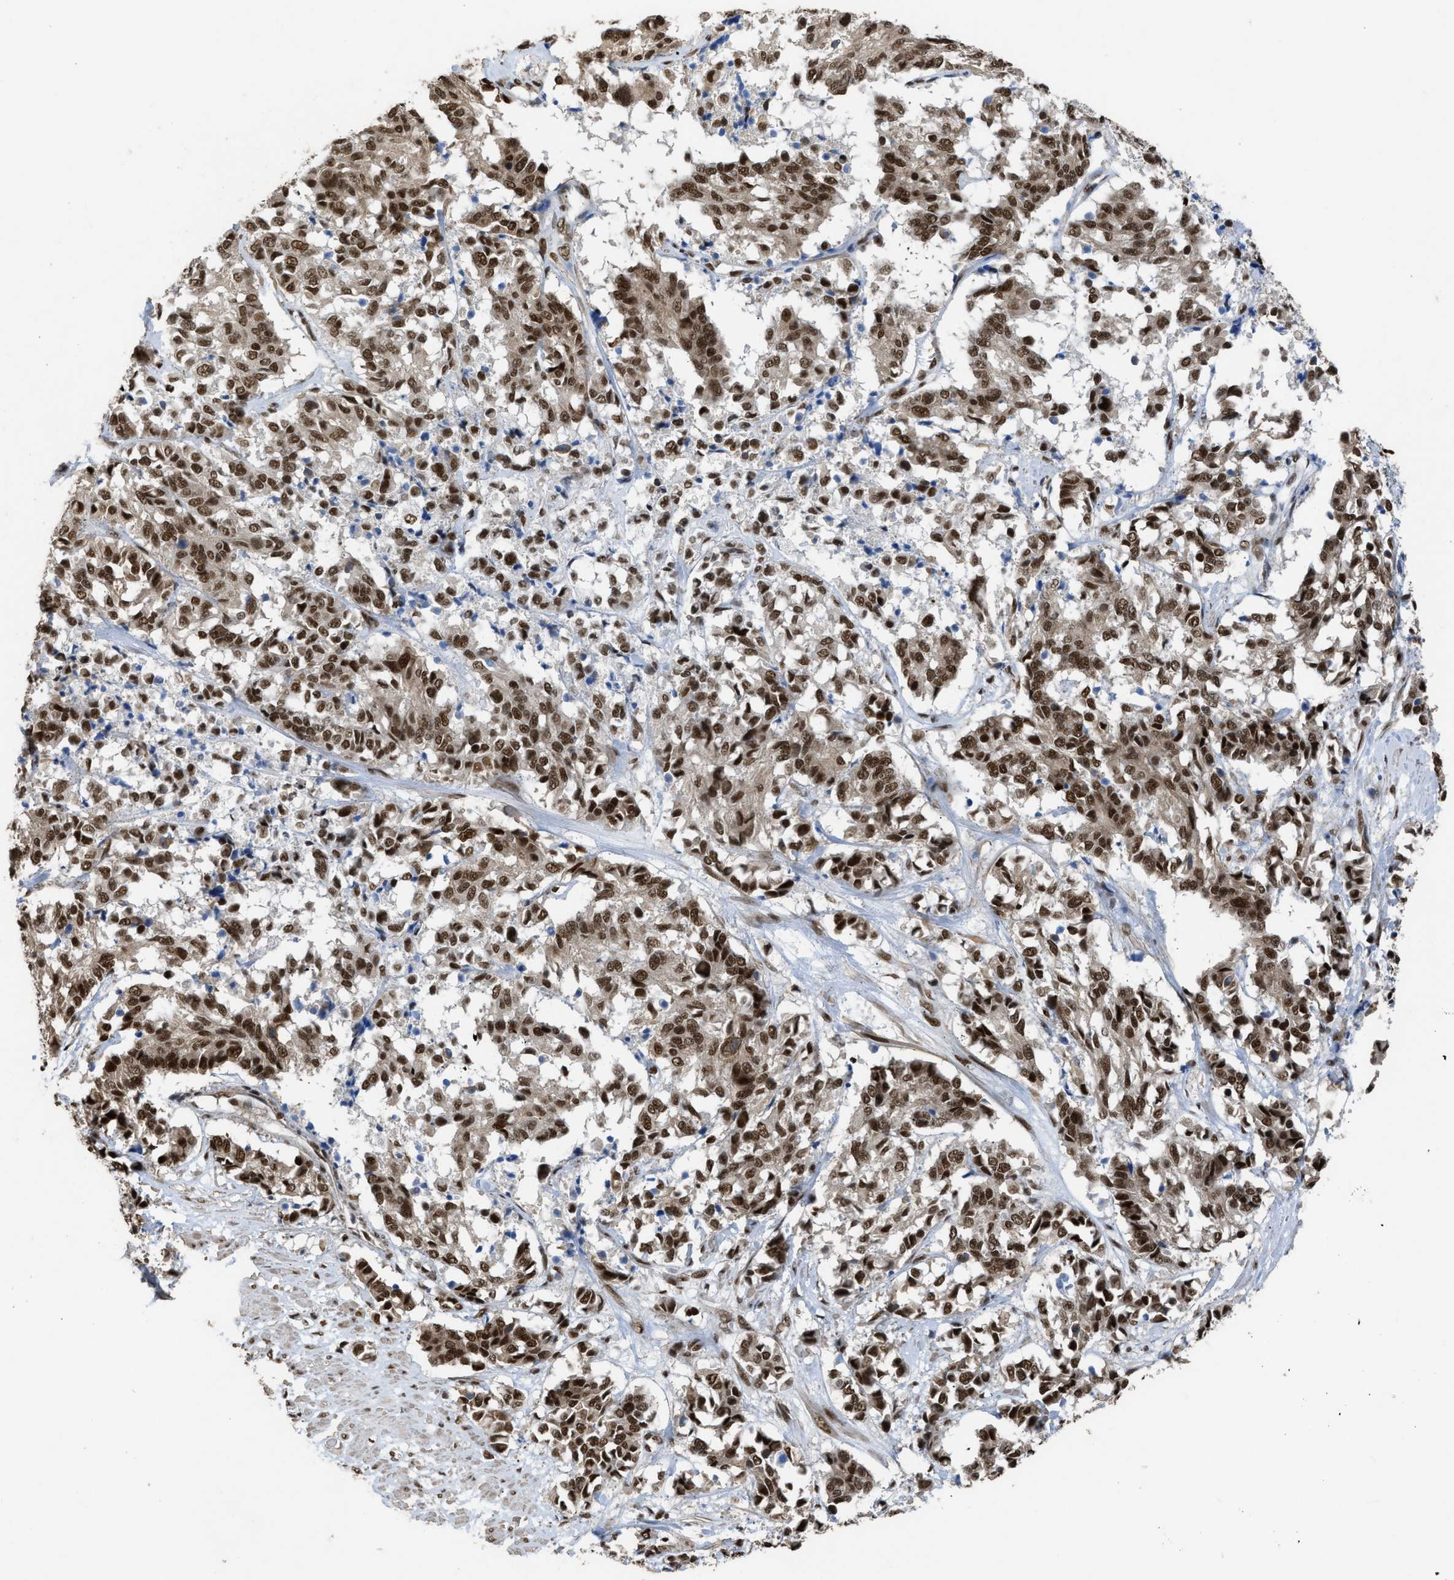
{"staining": {"intensity": "strong", "quantity": ">75%", "location": "nuclear"}, "tissue": "cervical cancer", "cell_type": "Tumor cells", "image_type": "cancer", "snomed": [{"axis": "morphology", "description": "Squamous cell carcinoma, NOS"}, {"axis": "topography", "description": "Cervix"}], "caption": "Protein expression analysis of human cervical squamous cell carcinoma reveals strong nuclear expression in approximately >75% of tumor cells.", "gene": "SCAF4", "patient": {"sex": "female", "age": 35}}